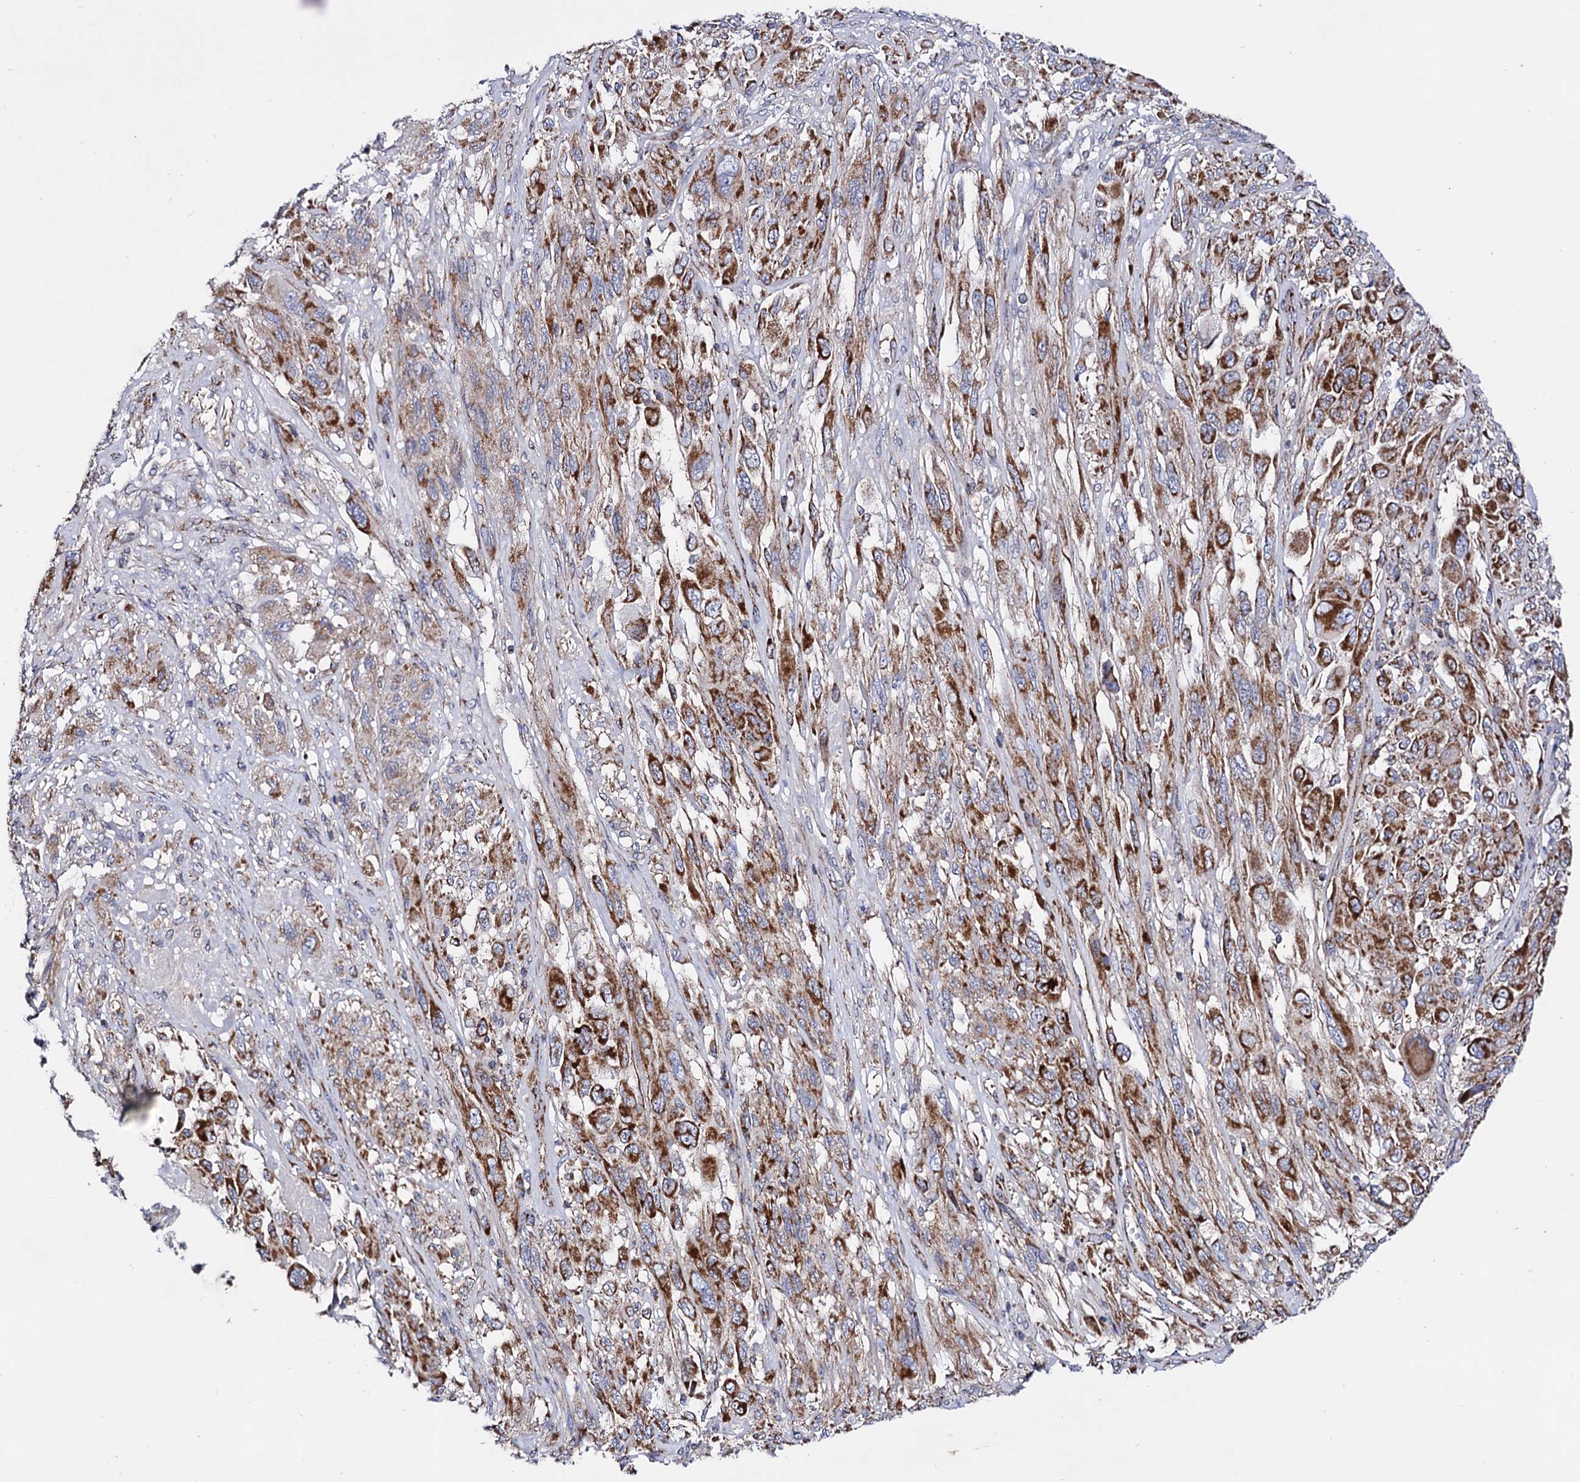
{"staining": {"intensity": "moderate", "quantity": "25%-75%", "location": "cytoplasmic/membranous"}, "tissue": "melanoma", "cell_type": "Tumor cells", "image_type": "cancer", "snomed": [{"axis": "morphology", "description": "Malignant melanoma, NOS"}, {"axis": "topography", "description": "Skin"}], "caption": "A photomicrograph showing moderate cytoplasmic/membranous staining in about 25%-75% of tumor cells in melanoma, as visualized by brown immunohistochemical staining.", "gene": "ACAD9", "patient": {"sex": "female", "age": 91}}